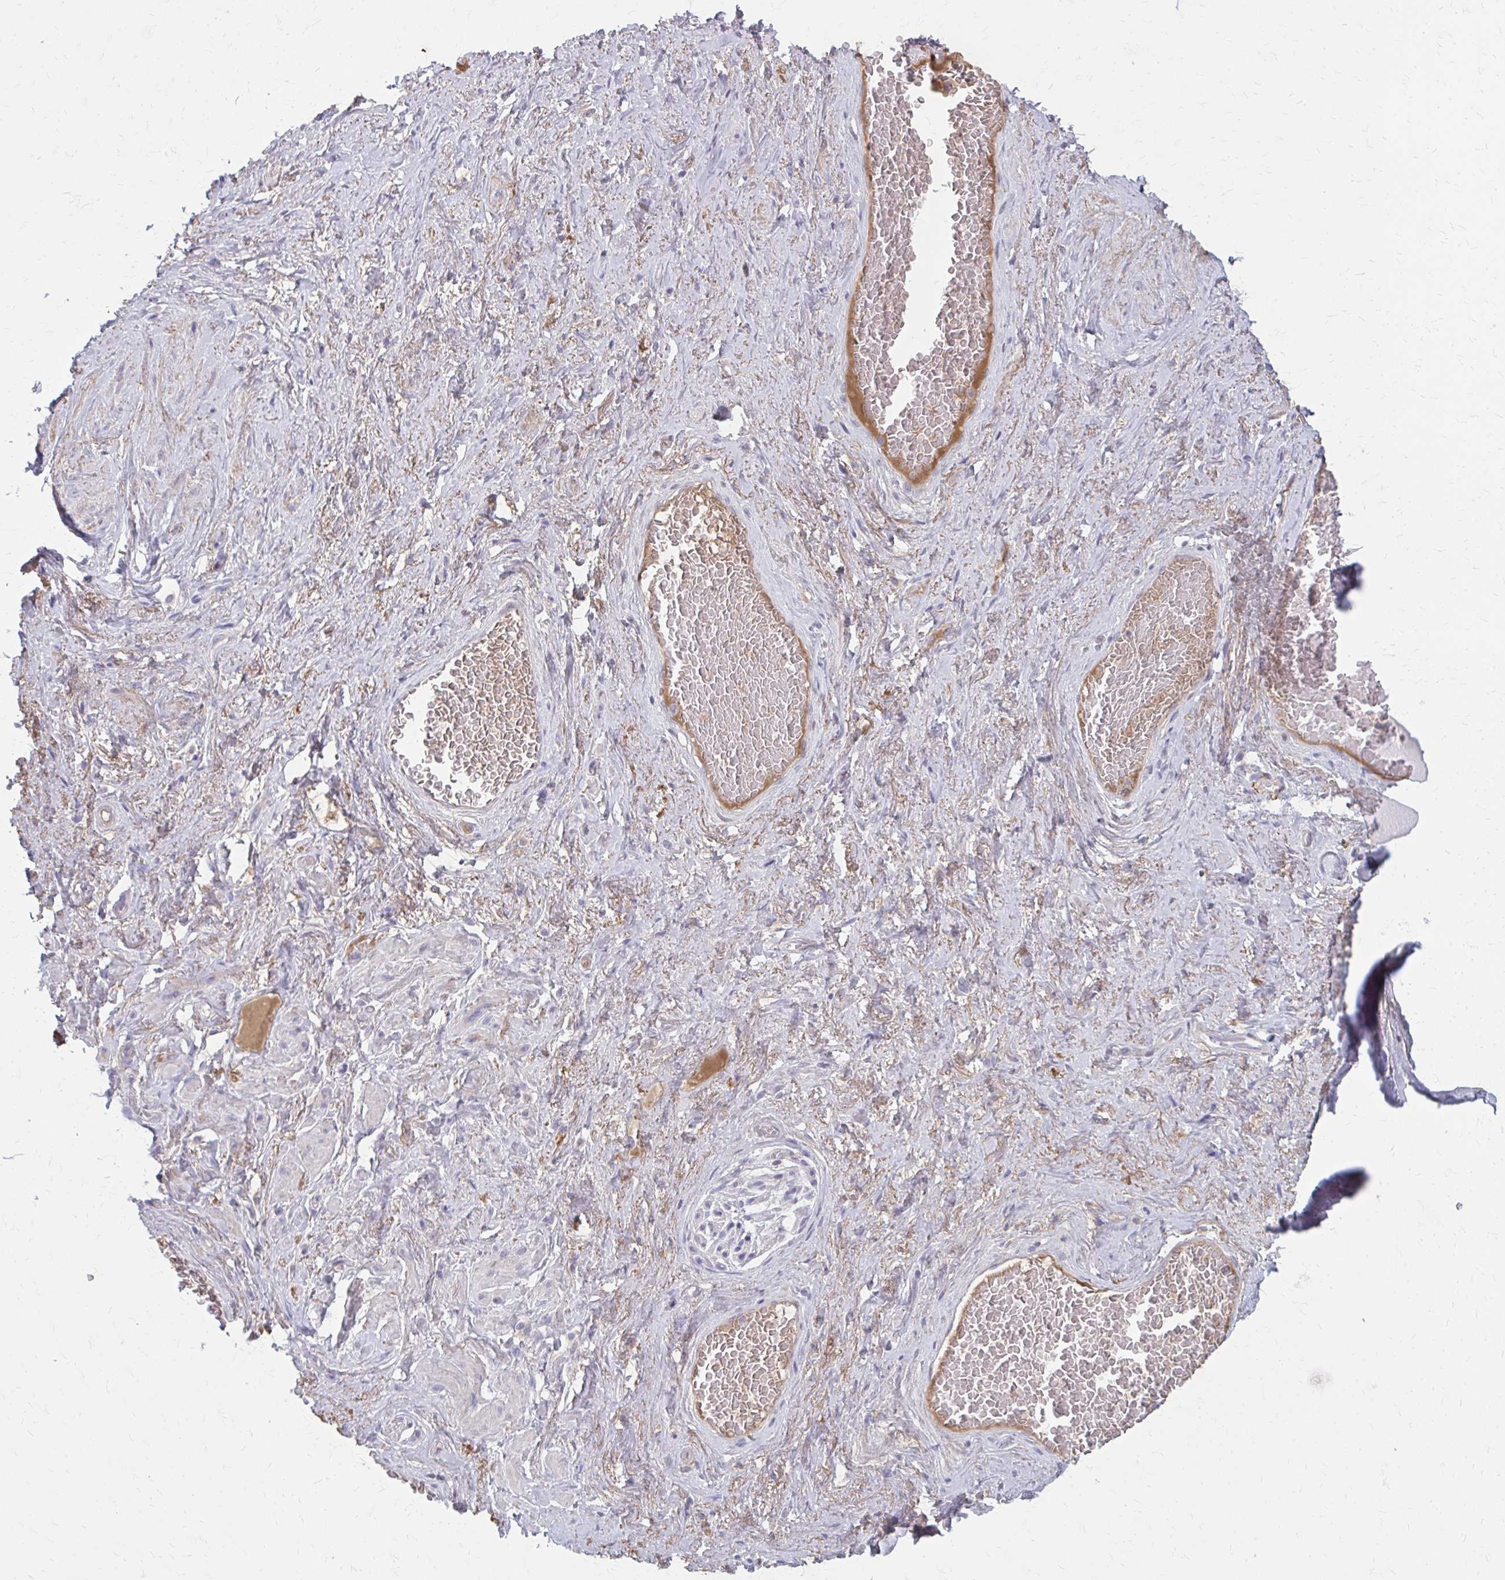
{"staining": {"intensity": "negative", "quantity": "none", "location": "none"}, "tissue": "soft tissue", "cell_type": "Fibroblasts", "image_type": "normal", "snomed": [{"axis": "morphology", "description": "Normal tissue, NOS"}, {"axis": "topography", "description": "Vagina"}, {"axis": "topography", "description": "Peripheral nerve tissue"}], "caption": "Immunohistochemical staining of normal soft tissue demonstrates no significant positivity in fibroblasts.", "gene": "SERPIND1", "patient": {"sex": "female", "age": 71}}